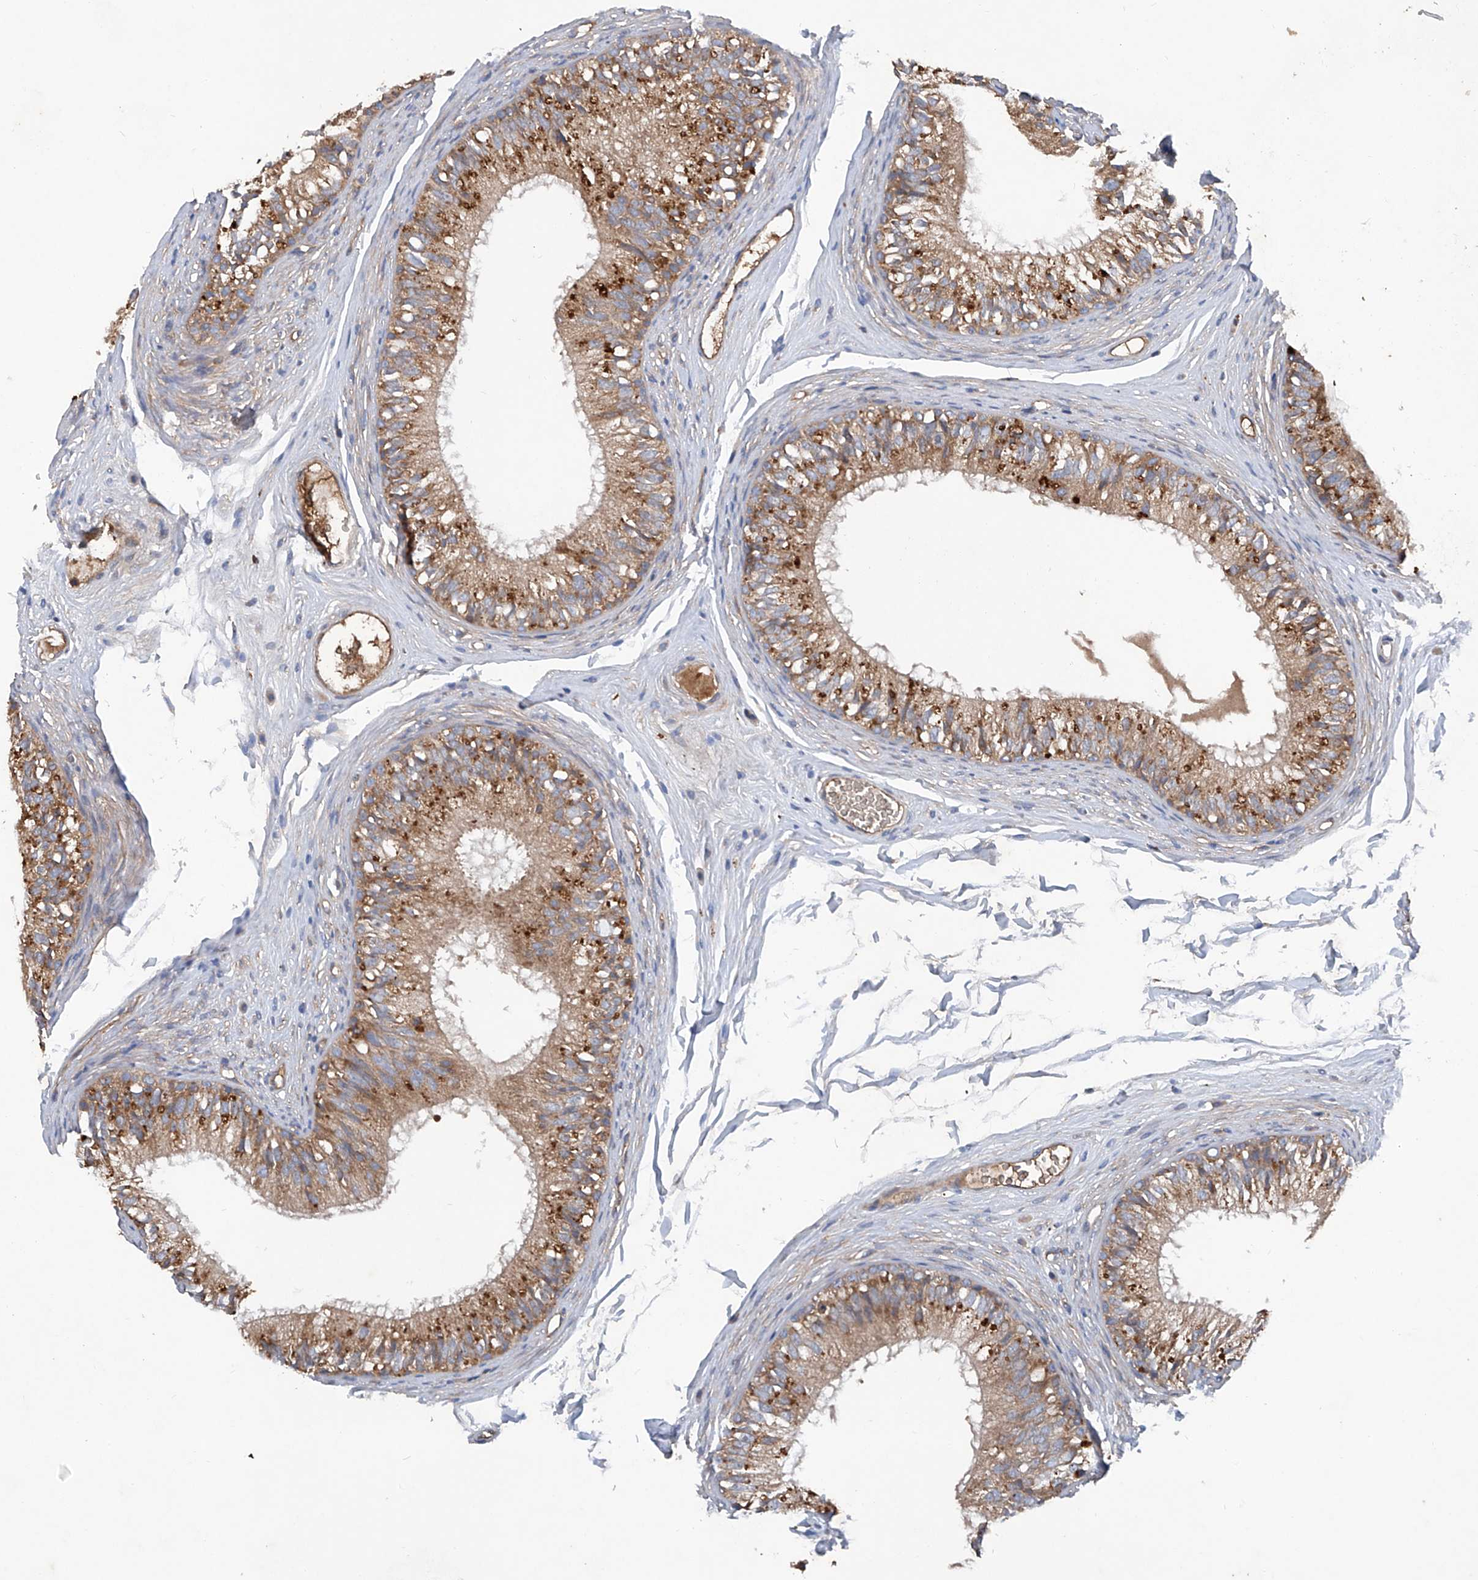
{"staining": {"intensity": "moderate", "quantity": ">75%", "location": "cytoplasmic/membranous"}, "tissue": "epididymis", "cell_type": "Glandular cells", "image_type": "normal", "snomed": [{"axis": "morphology", "description": "Normal tissue, NOS"}, {"axis": "morphology", "description": "Seminoma in situ"}, {"axis": "topography", "description": "Testis"}, {"axis": "topography", "description": "Epididymis"}], "caption": "IHC histopathology image of normal epididymis stained for a protein (brown), which displays medium levels of moderate cytoplasmic/membranous expression in approximately >75% of glandular cells.", "gene": "ASCC3", "patient": {"sex": "male", "age": 28}}